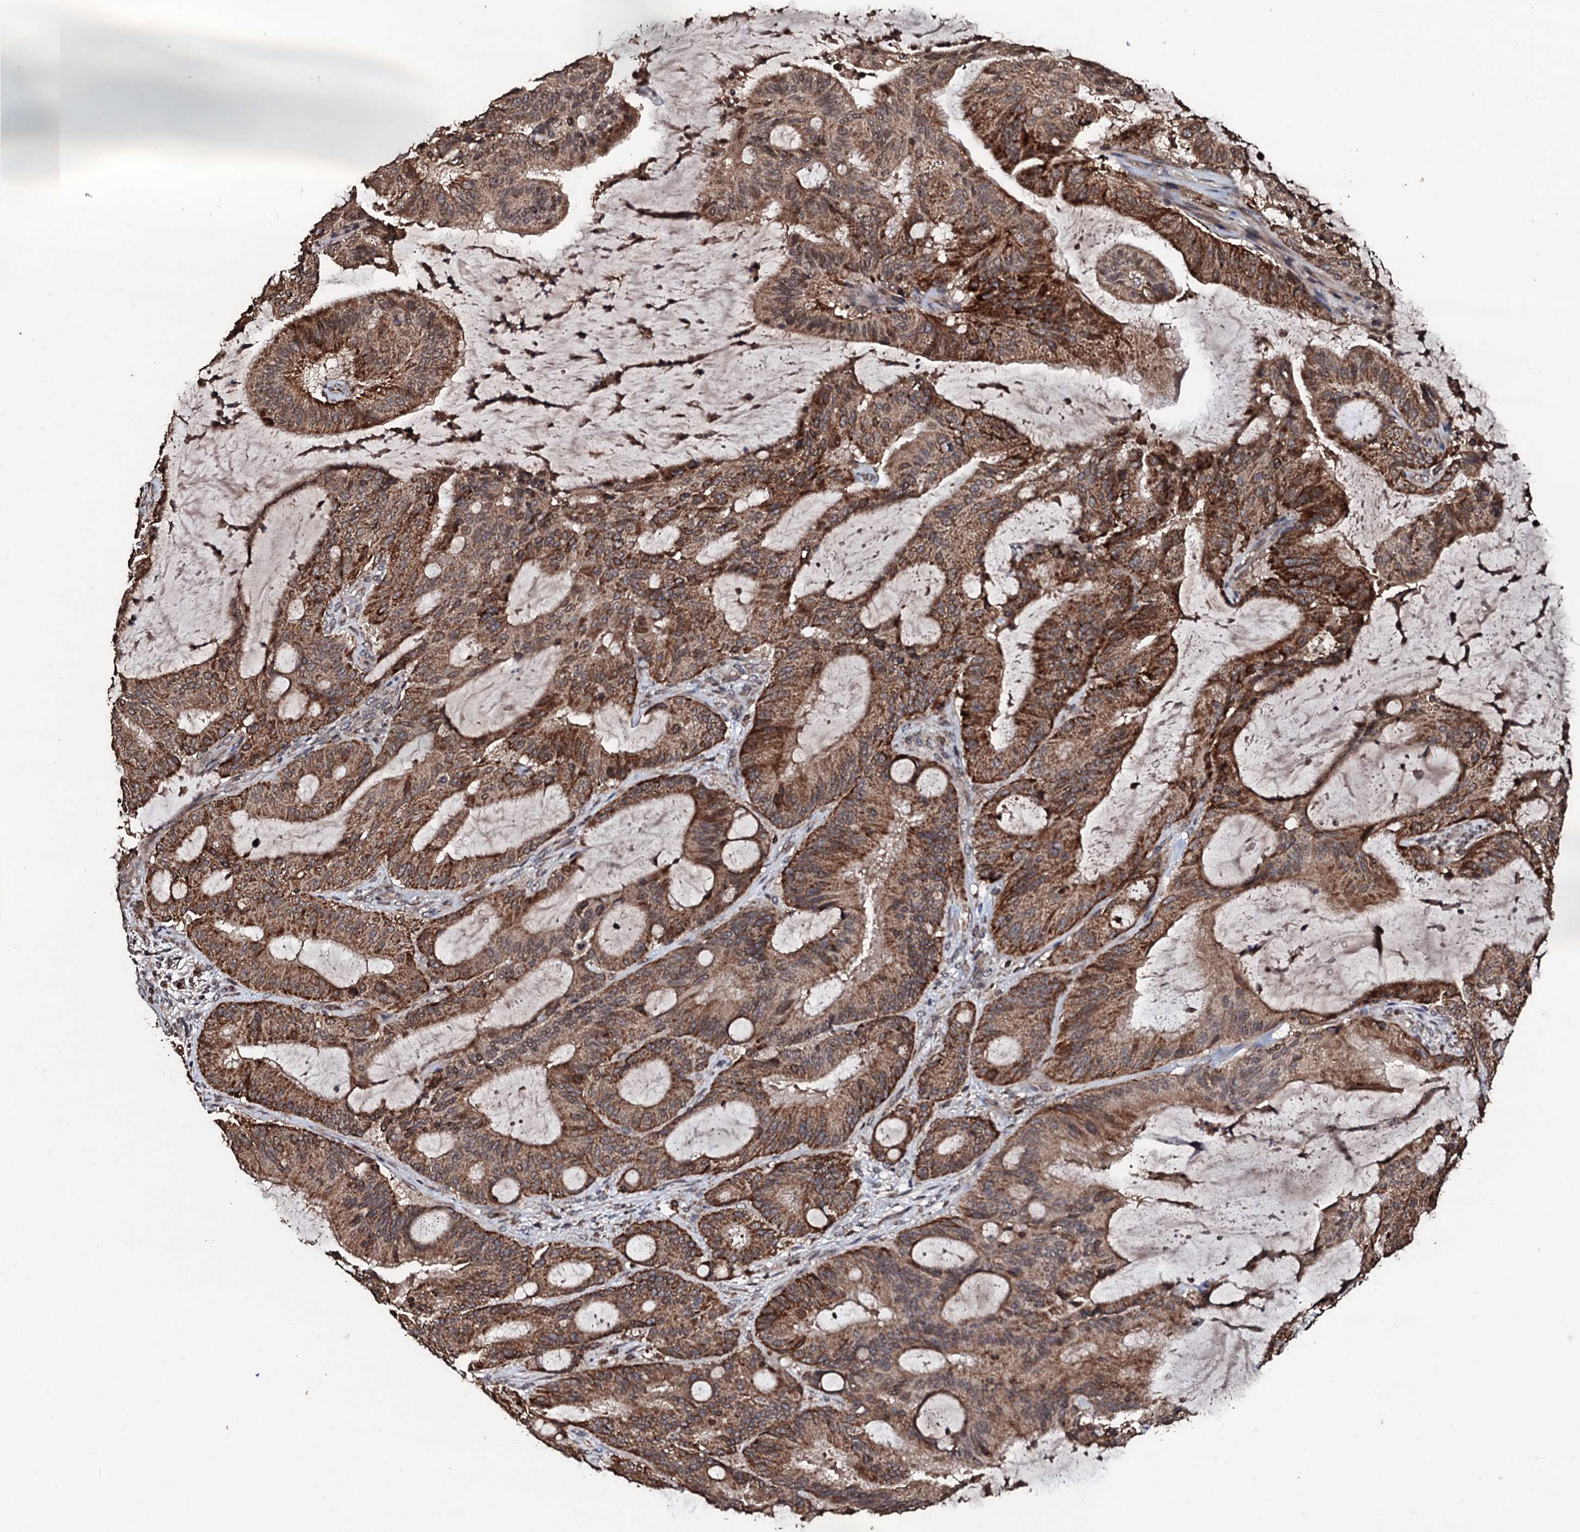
{"staining": {"intensity": "strong", "quantity": ">75%", "location": "cytoplasmic/membranous"}, "tissue": "liver cancer", "cell_type": "Tumor cells", "image_type": "cancer", "snomed": [{"axis": "morphology", "description": "Normal tissue, NOS"}, {"axis": "morphology", "description": "Cholangiocarcinoma"}, {"axis": "topography", "description": "Liver"}, {"axis": "topography", "description": "Peripheral nerve tissue"}], "caption": "The immunohistochemical stain highlights strong cytoplasmic/membranous expression in tumor cells of liver cholangiocarcinoma tissue.", "gene": "SDHAF2", "patient": {"sex": "female", "age": 73}}